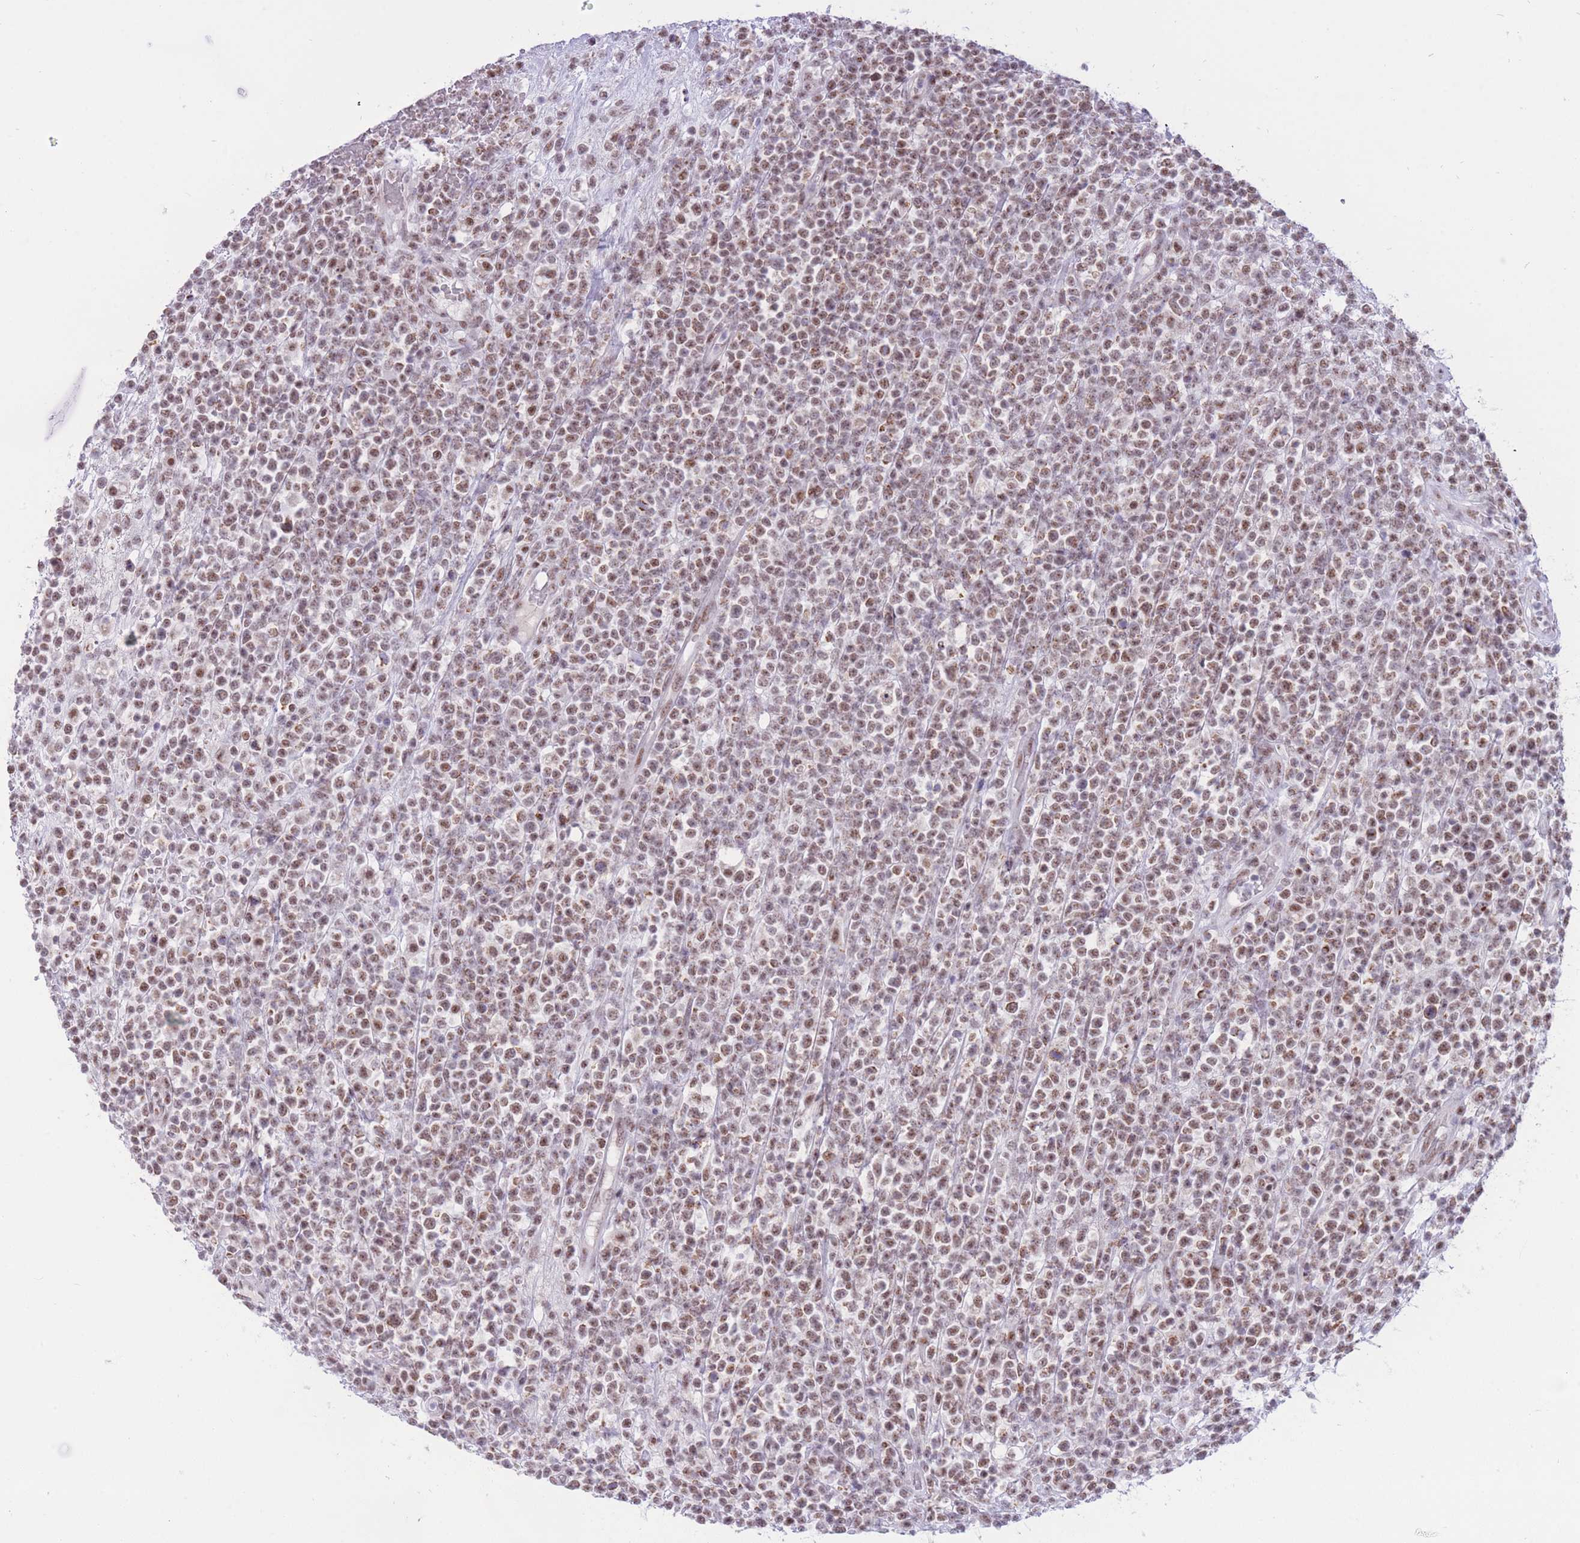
{"staining": {"intensity": "moderate", "quantity": ">75%", "location": "nuclear"}, "tissue": "lymphoma", "cell_type": "Tumor cells", "image_type": "cancer", "snomed": [{"axis": "morphology", "description": "Malignant lymphoma, non-Hodgkin's type, High grade"}, {"axis": "topography", "description": "Colon"}], "caption": "An image of lymphoma stained for a protein exhibits moderate nuclear brown staining in tumor cells.", "gene": "CYP2B6", "patient": {"sex": "female", "age": 53}}